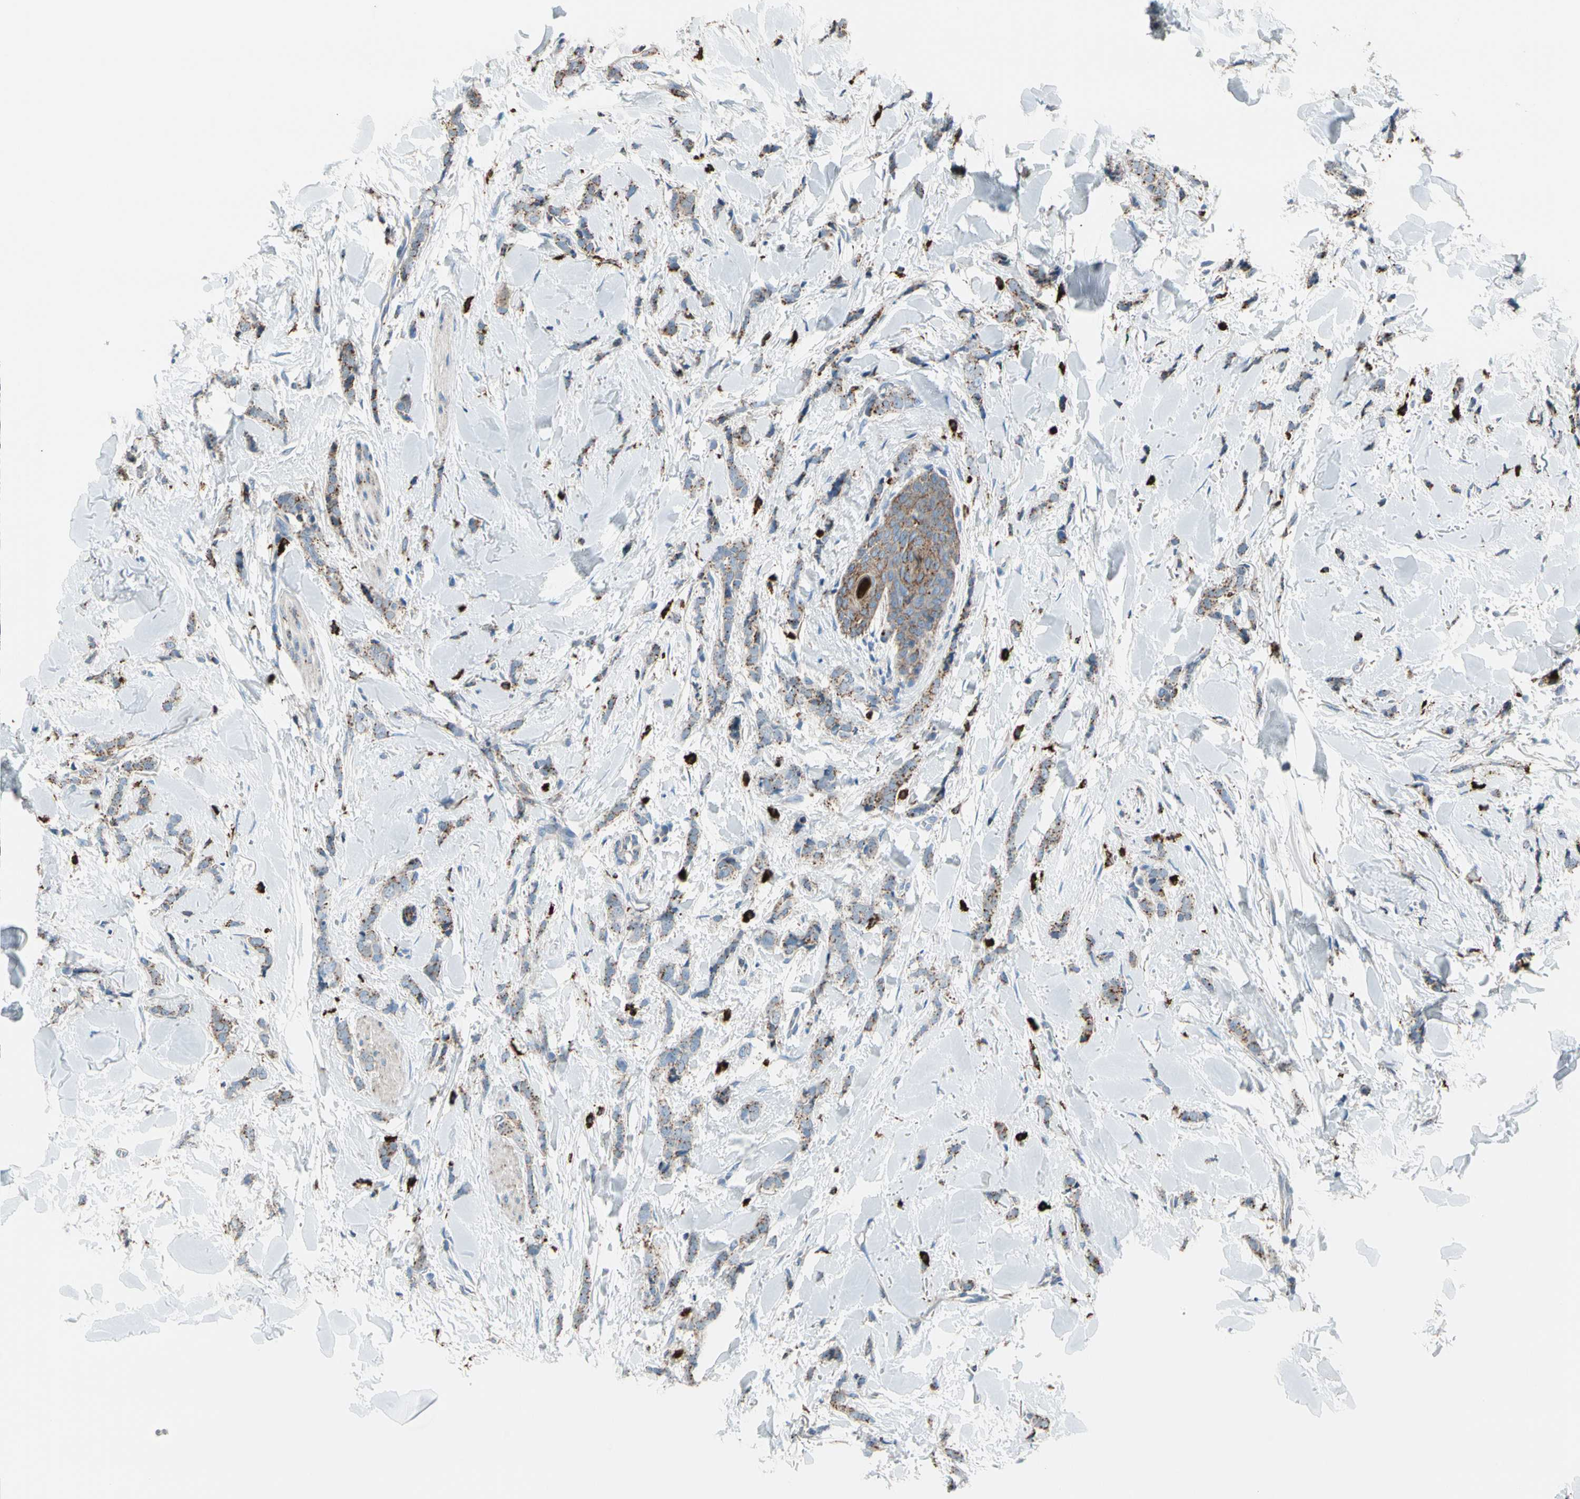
{"staining": {"intensity": "strong", "quantity": ">75%", "location": "cytoplasmic/membranous"}, "tissue": "breast cancer", "cell_type": "Tumor cells", "image_type": "cancer", "snomed": [{"axis": "morphology", "description": "Lobular carcinoma"}, {"axis": "topography", "description": "Skin"}, {"axis": "topography", "description": "Breast"}], "caption": "Immunohistochemical staining of breast cancer (lobular carcinoma) demonstrates strong cytoplasmic/membranous protein staining in about >75% of tumor cells. Ihc stains the protein in brown and the nuclei are stained blue.", "gene": "GM2A", "patient": {"sex": "female", "age": 46}}